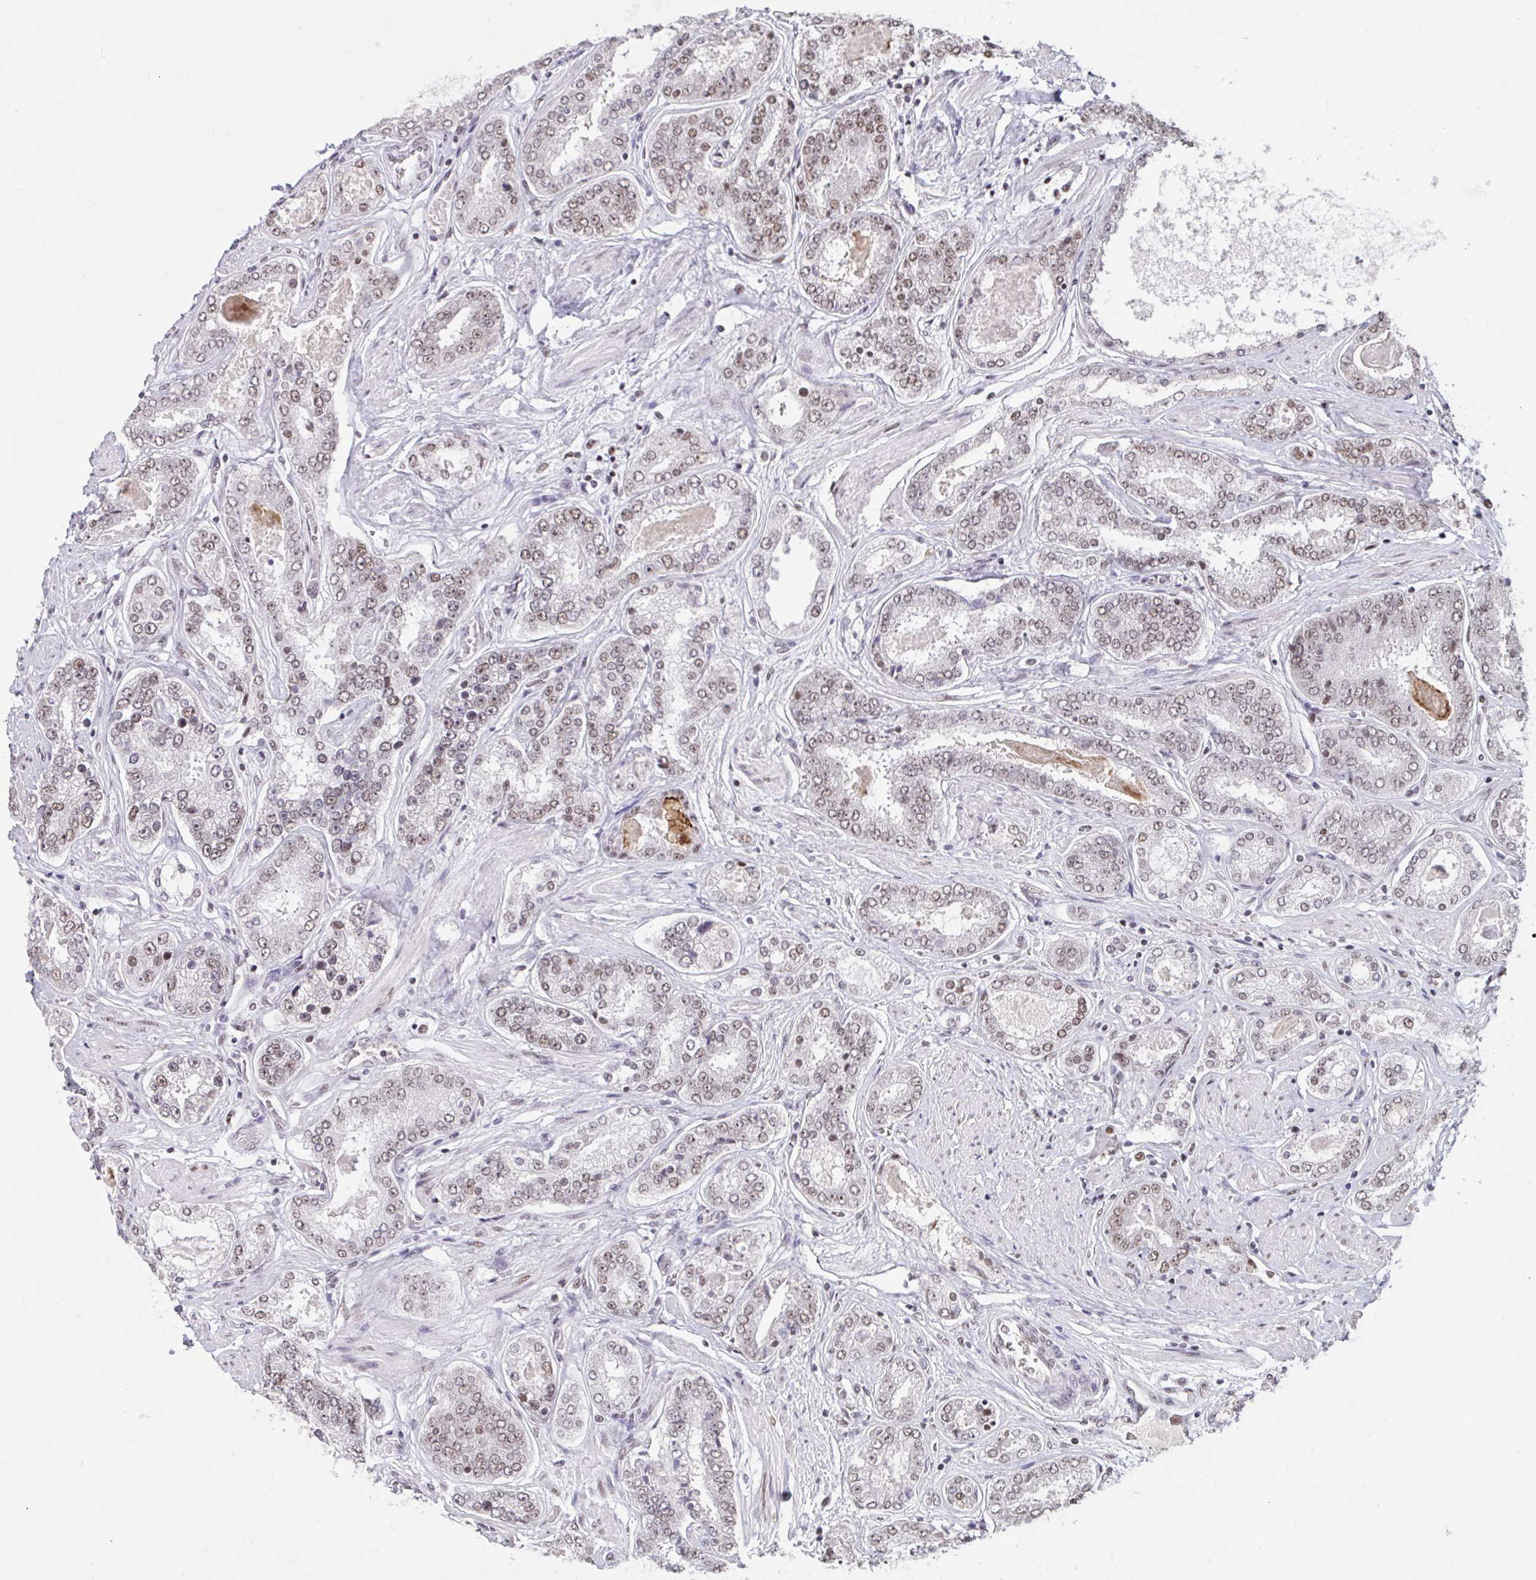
{"staining": {"intensity": "moderate", "quantity": "25%-75%", "location": "nuclear"}, "tissue": "prostate cancer", "cell_type": "Tumor cells", "image_type": "cancer", "snomed": [{"axis": "morphology", "description": "Adenocarcinoma, High grade"}, {"axis": "topography", "description": "Prostate"}], "caption": "Immunohistochemistry (IHC) photomicrograph of neoplastic tissue: prostate cancer stained using immunohistochemistry (IHC) reveals medium levels of moderate protein expression localized specifically in the nuclear of tumor cells, appearing as a nuclear brown color.", "gene": "CBFA2T2", "patient": {"sex": "male", "age": 63}}